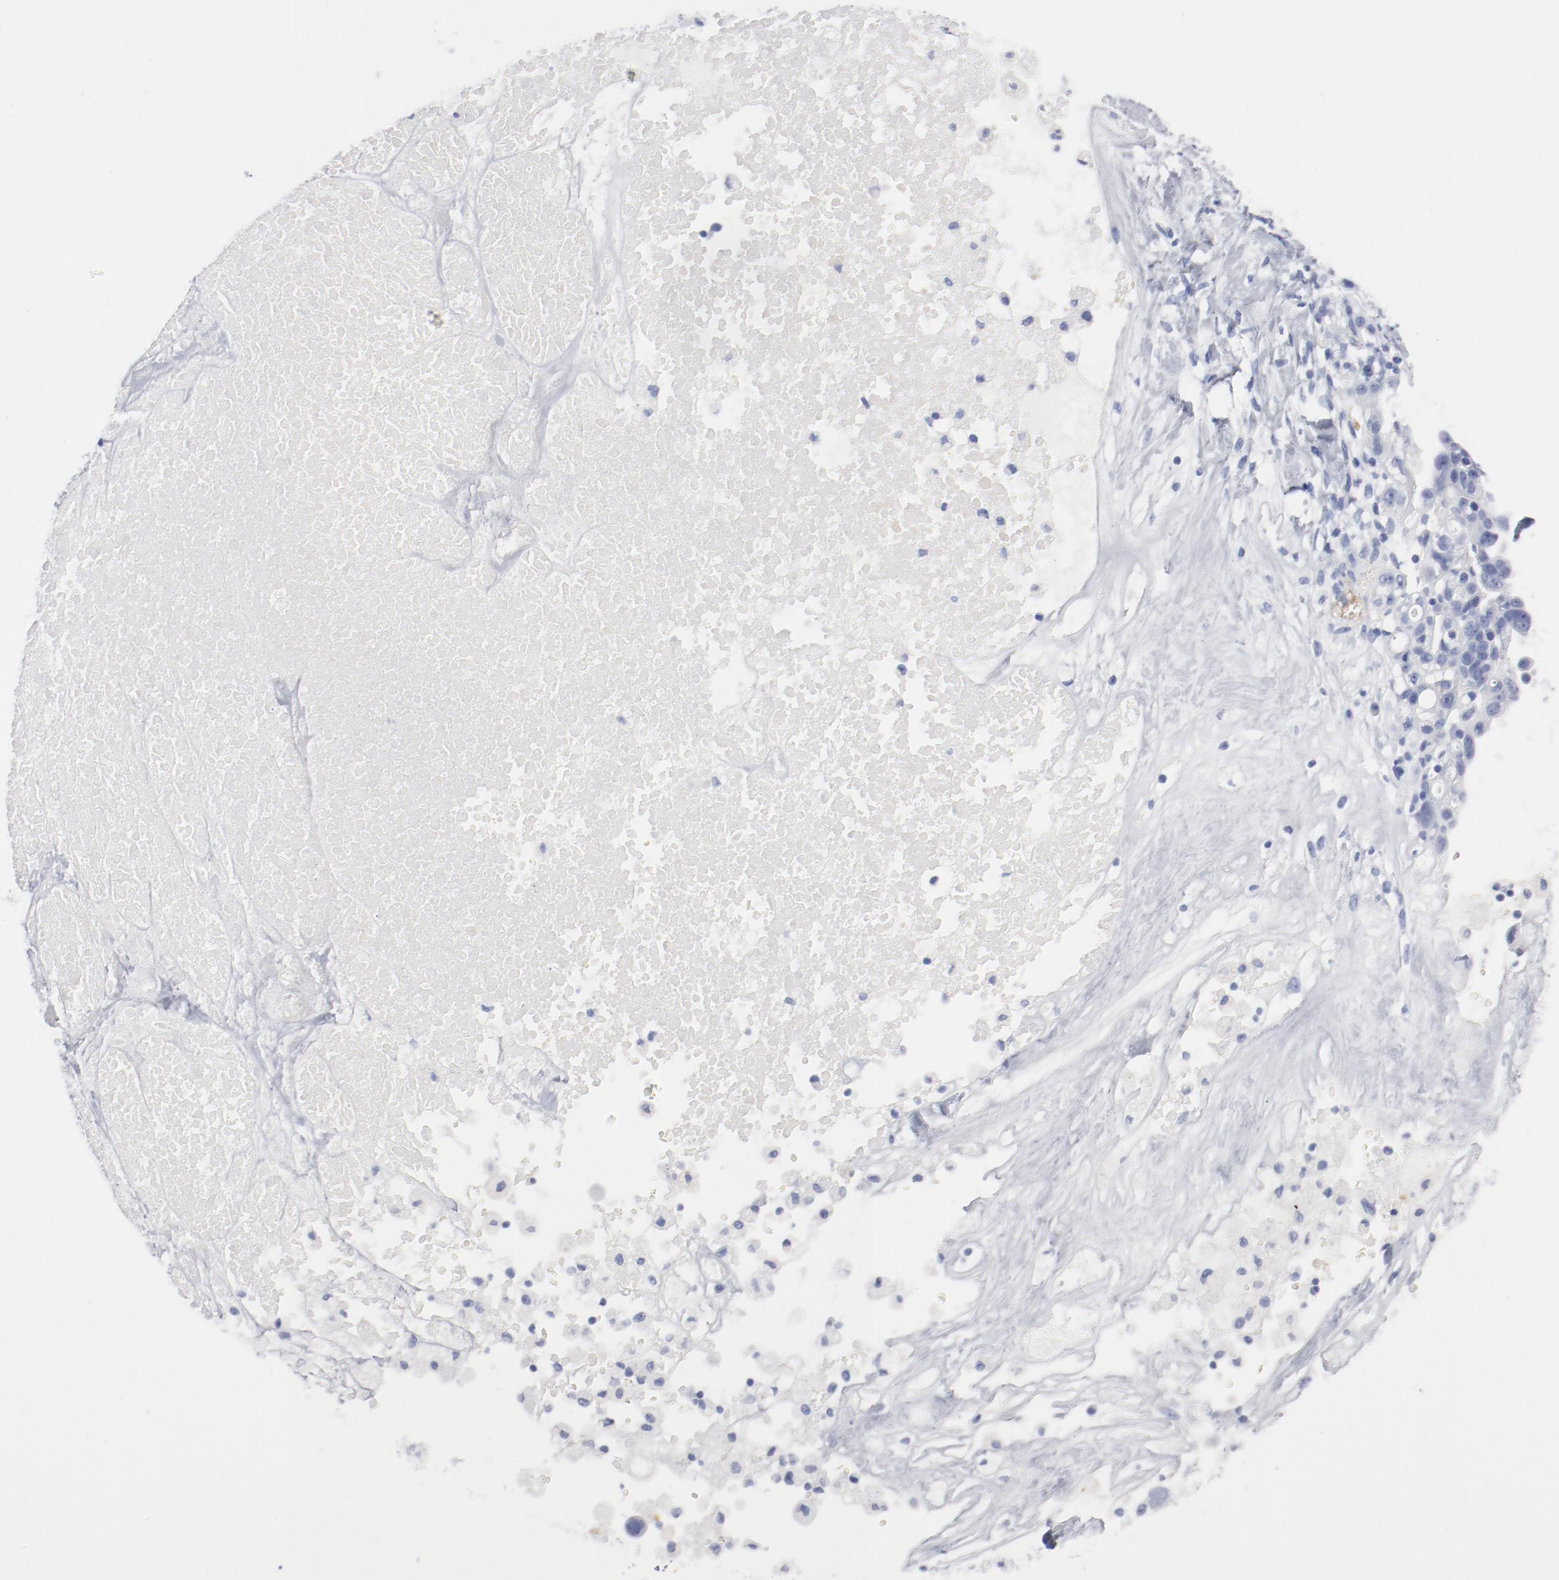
{"staining": {"intensity": "negative", "quantity": "none", "location": "none"}, "tissue": "ovarian cancer", "cell_type": "Tumor cells", "image_type": "cancer", "snomed": [{"axis": "morphology", "description": "Cystadenocarcinoma, serous, NOS"}, {"axis": "topography", "description": "Ovary"}], "caption": "Immunohistochemistry (IHC) micrograph of human ovarian serous cystadenocarcinoma stained for a protein (brown), which exhibits no expression in tumor cells.", "gene": "SHANK3", "patient": {"sex": "female", "age": 66}}